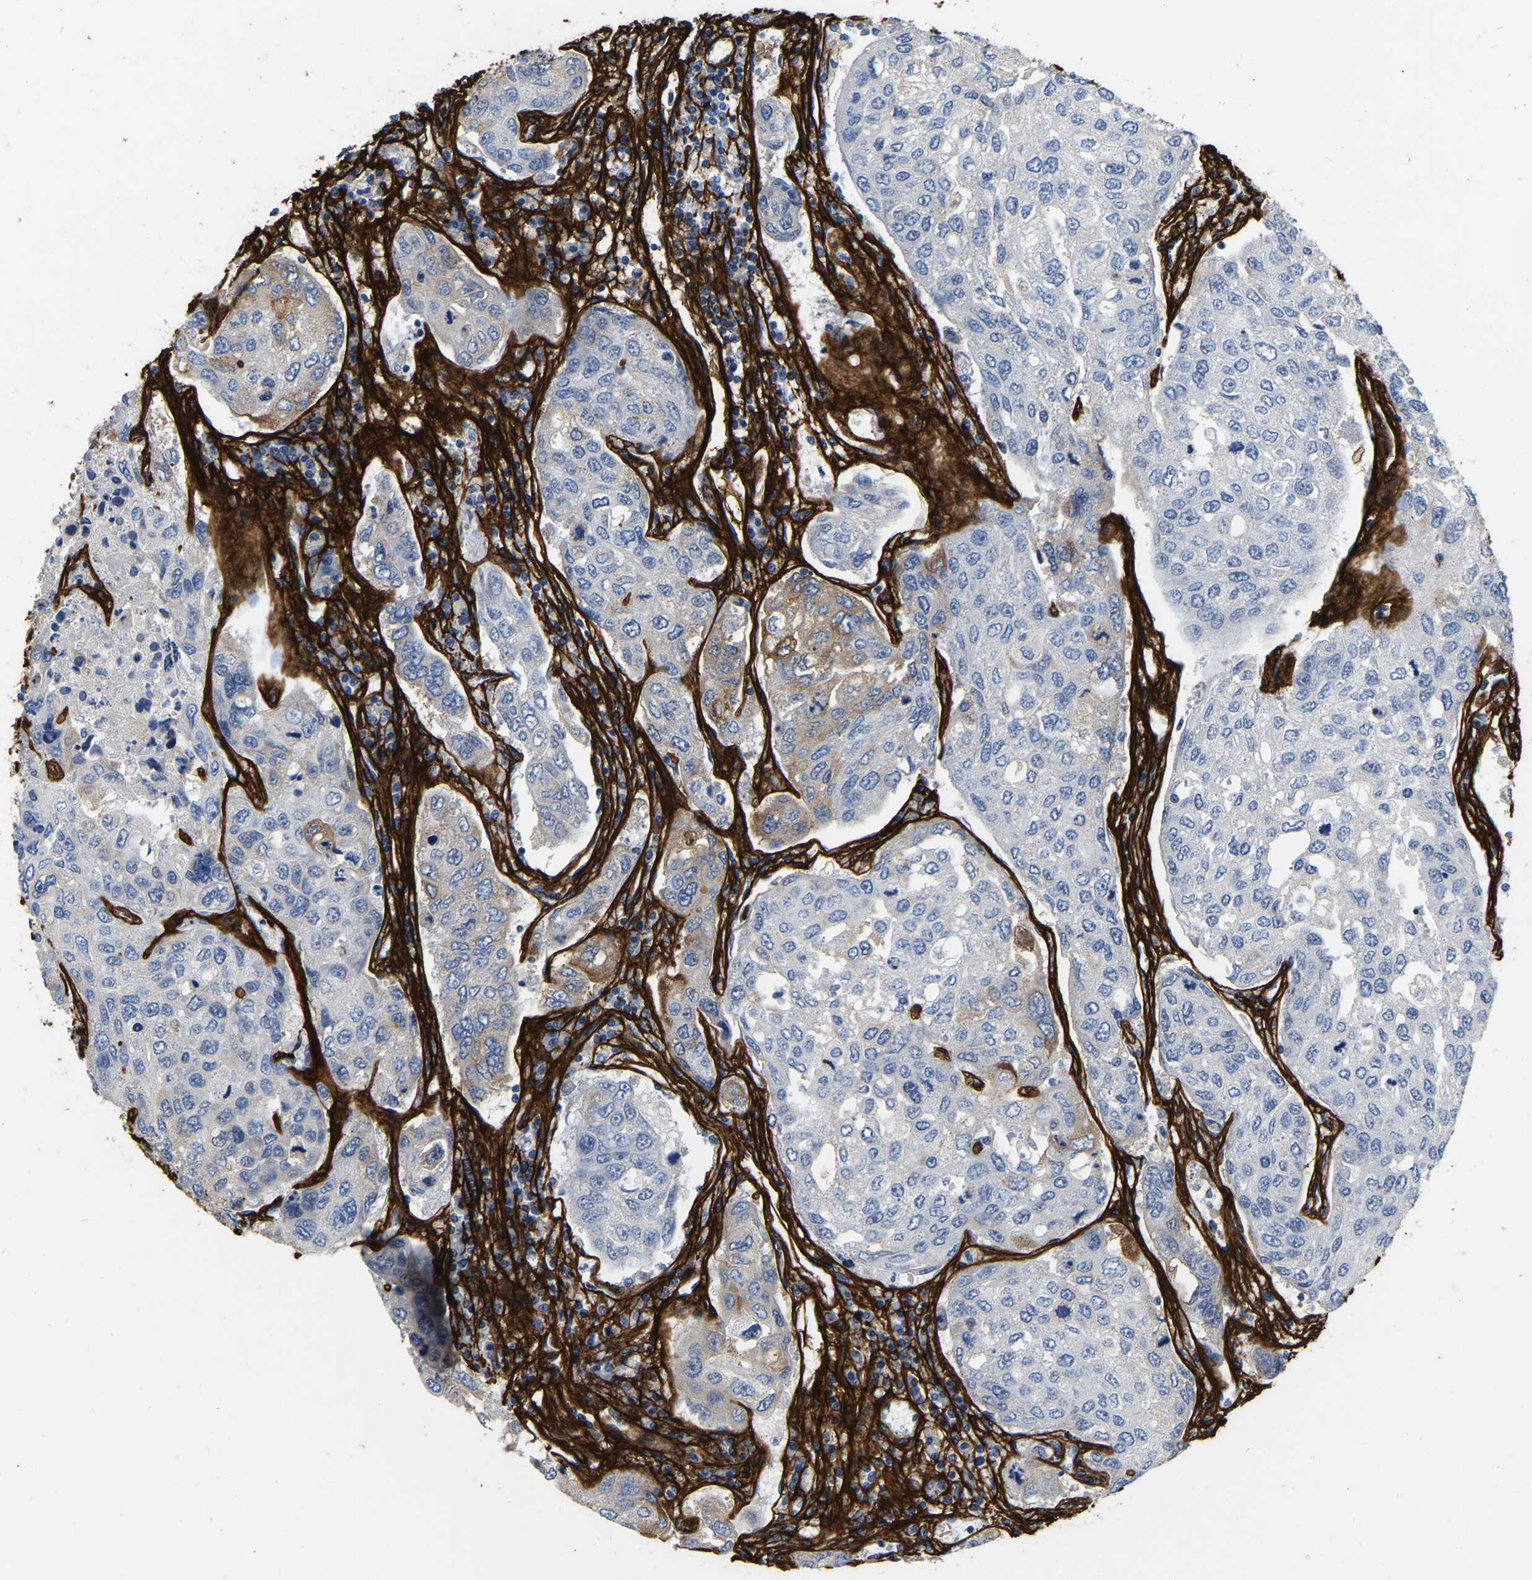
{"staining": {"intensity": "weak", "quantity": "<25%", "location": "cytoplasmic/membranous"}, "tissue": "urothelial cancer", "cell_type": "Tumor cells", "image_type": "cancer", "snomed": [{"axis": "morphology", "description": "Urothelial carcinoma, High grade"}, {"axis": "topography", "description": "Lymph node"}, {"axis": "topography", "description": "Urinary bladder"}], "caption": "High magnification brightfield microscopy of urothelial cancer stained with DAB (3,3'-diaminobenzidine) (brown) and counterstained with hematoxylin (blue): tumor cells show no significant staining.", "gene": "COL6A1", "patient": {"sex": "male", "age": 51}}